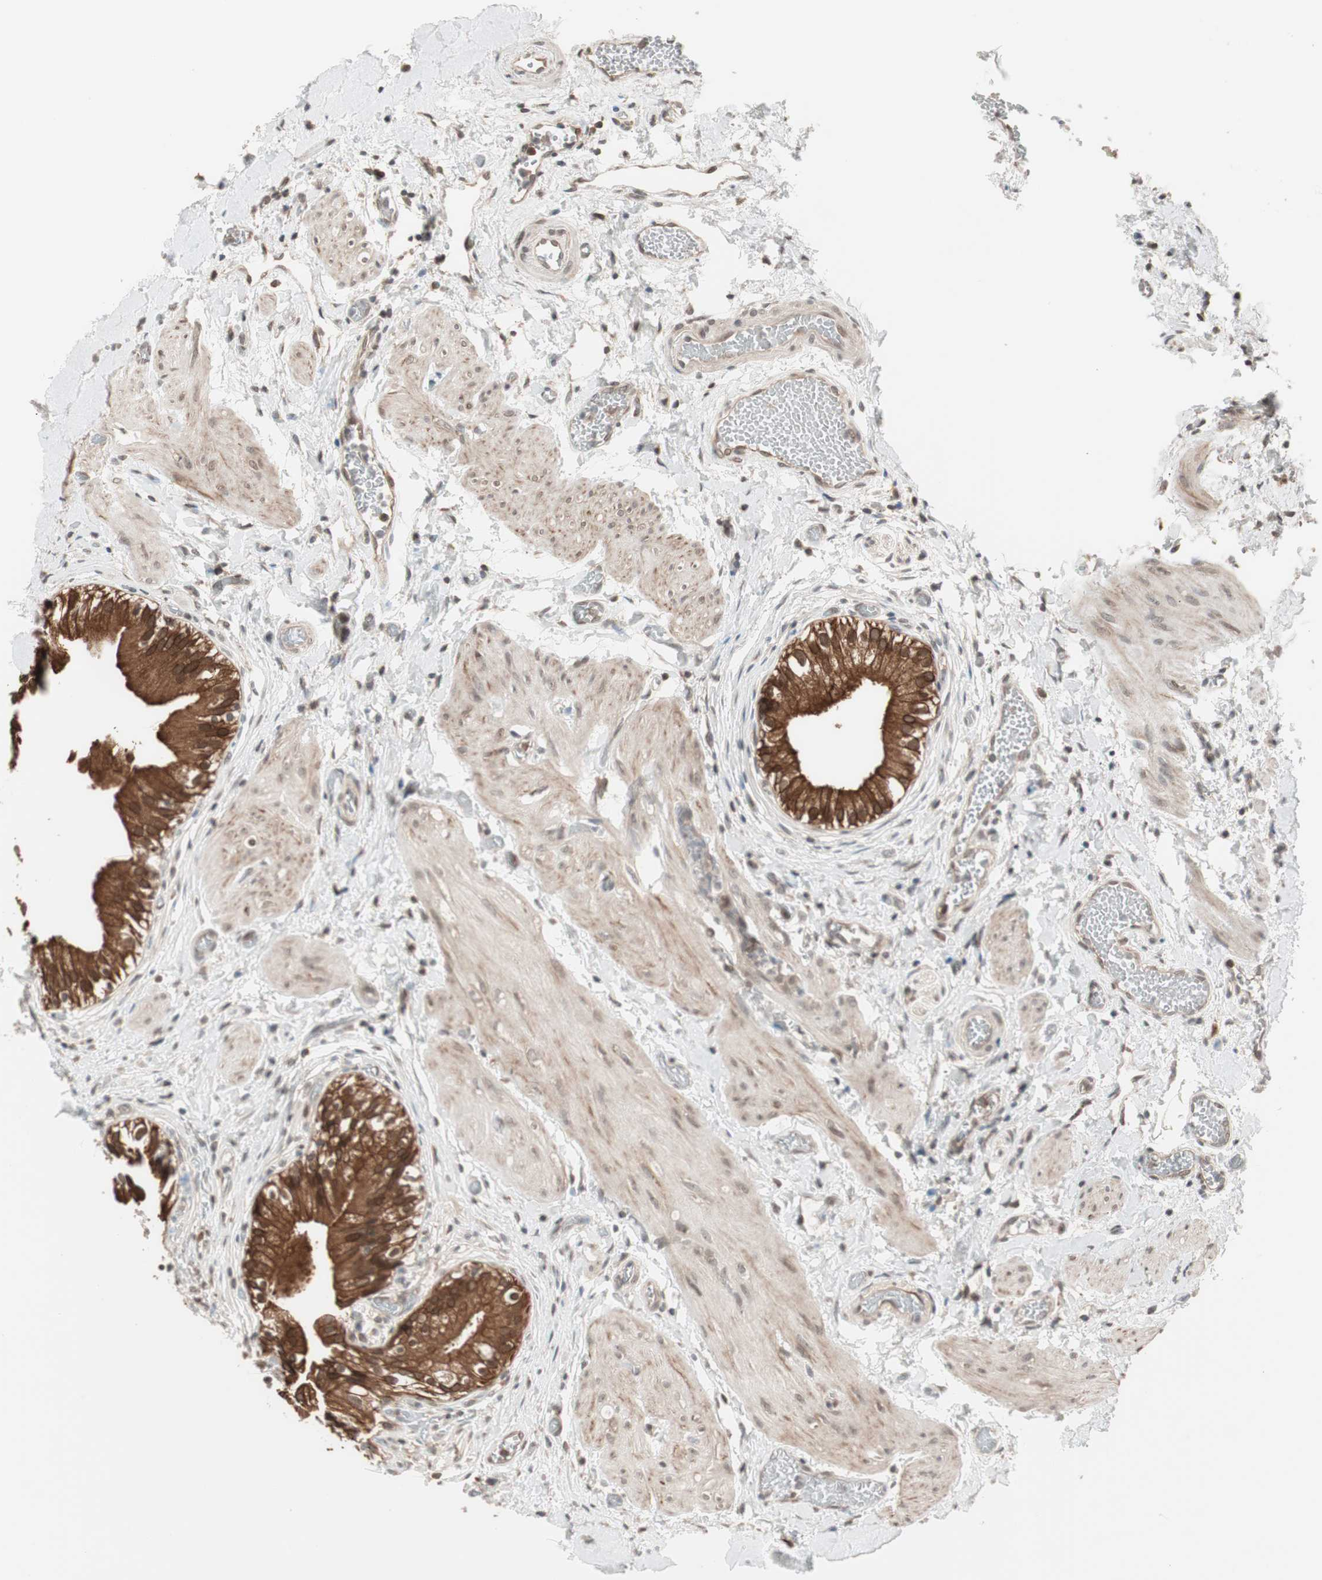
{"staining": {"intensity": "strong", "quantity": ">75%", "location": "cytoplasmic/membranous"}, "tissue": "gallbladder", "cell_type": "Glandular cells", "image_type": "normal", "snomed": [{"axis": "morphology", "description": "Normal tissue, NOS"}, {"axis": "topography", "description": "Gallbladder"}], "caption": "Immunohistochemistry of normal gallbladder displays high levels of strong cytoplasmic/membranous positivity in about >75% of glandular cells.", "gene": "FBXO5", "patient": {"sex": "male", "age": 65}}